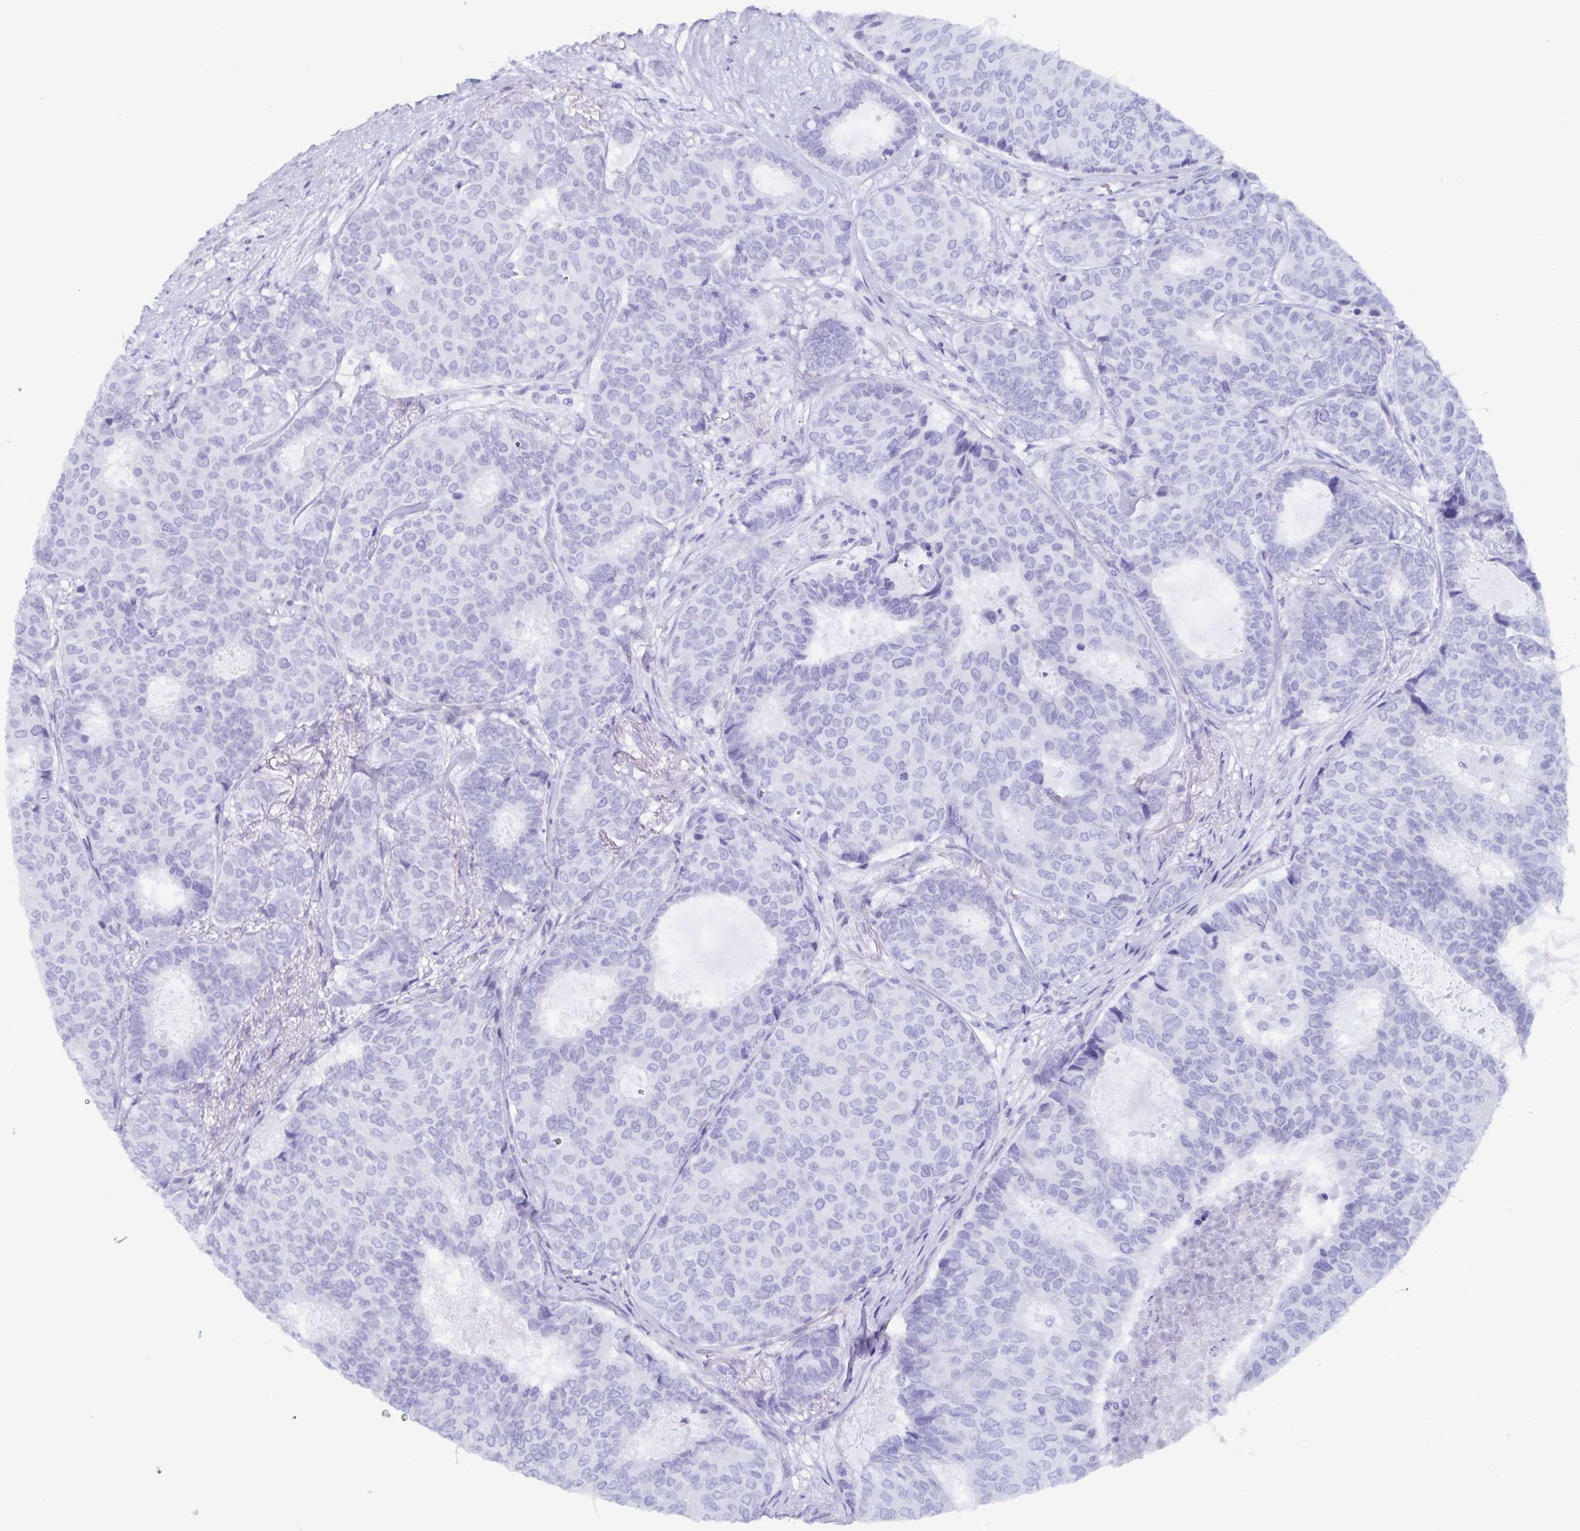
{"staining": {"intensity": "negative", "quantity": "none", "location": "none"}, "tissue": "breast cancer", "cell_type": "Tumor cells", "image_type": "cancer", "snomed": [{"axis": "morphology", "description": "Duct carcinoma"}, {"axis": "topography", "description": "Breast"}], "caption": "Immunohistochemical staining of human infiltrating ductal carcinoma (breast) exhibits no significant expression in tumor cells.", "gene": "GPR137", "patient": {"sex": "female", "age": 75}}